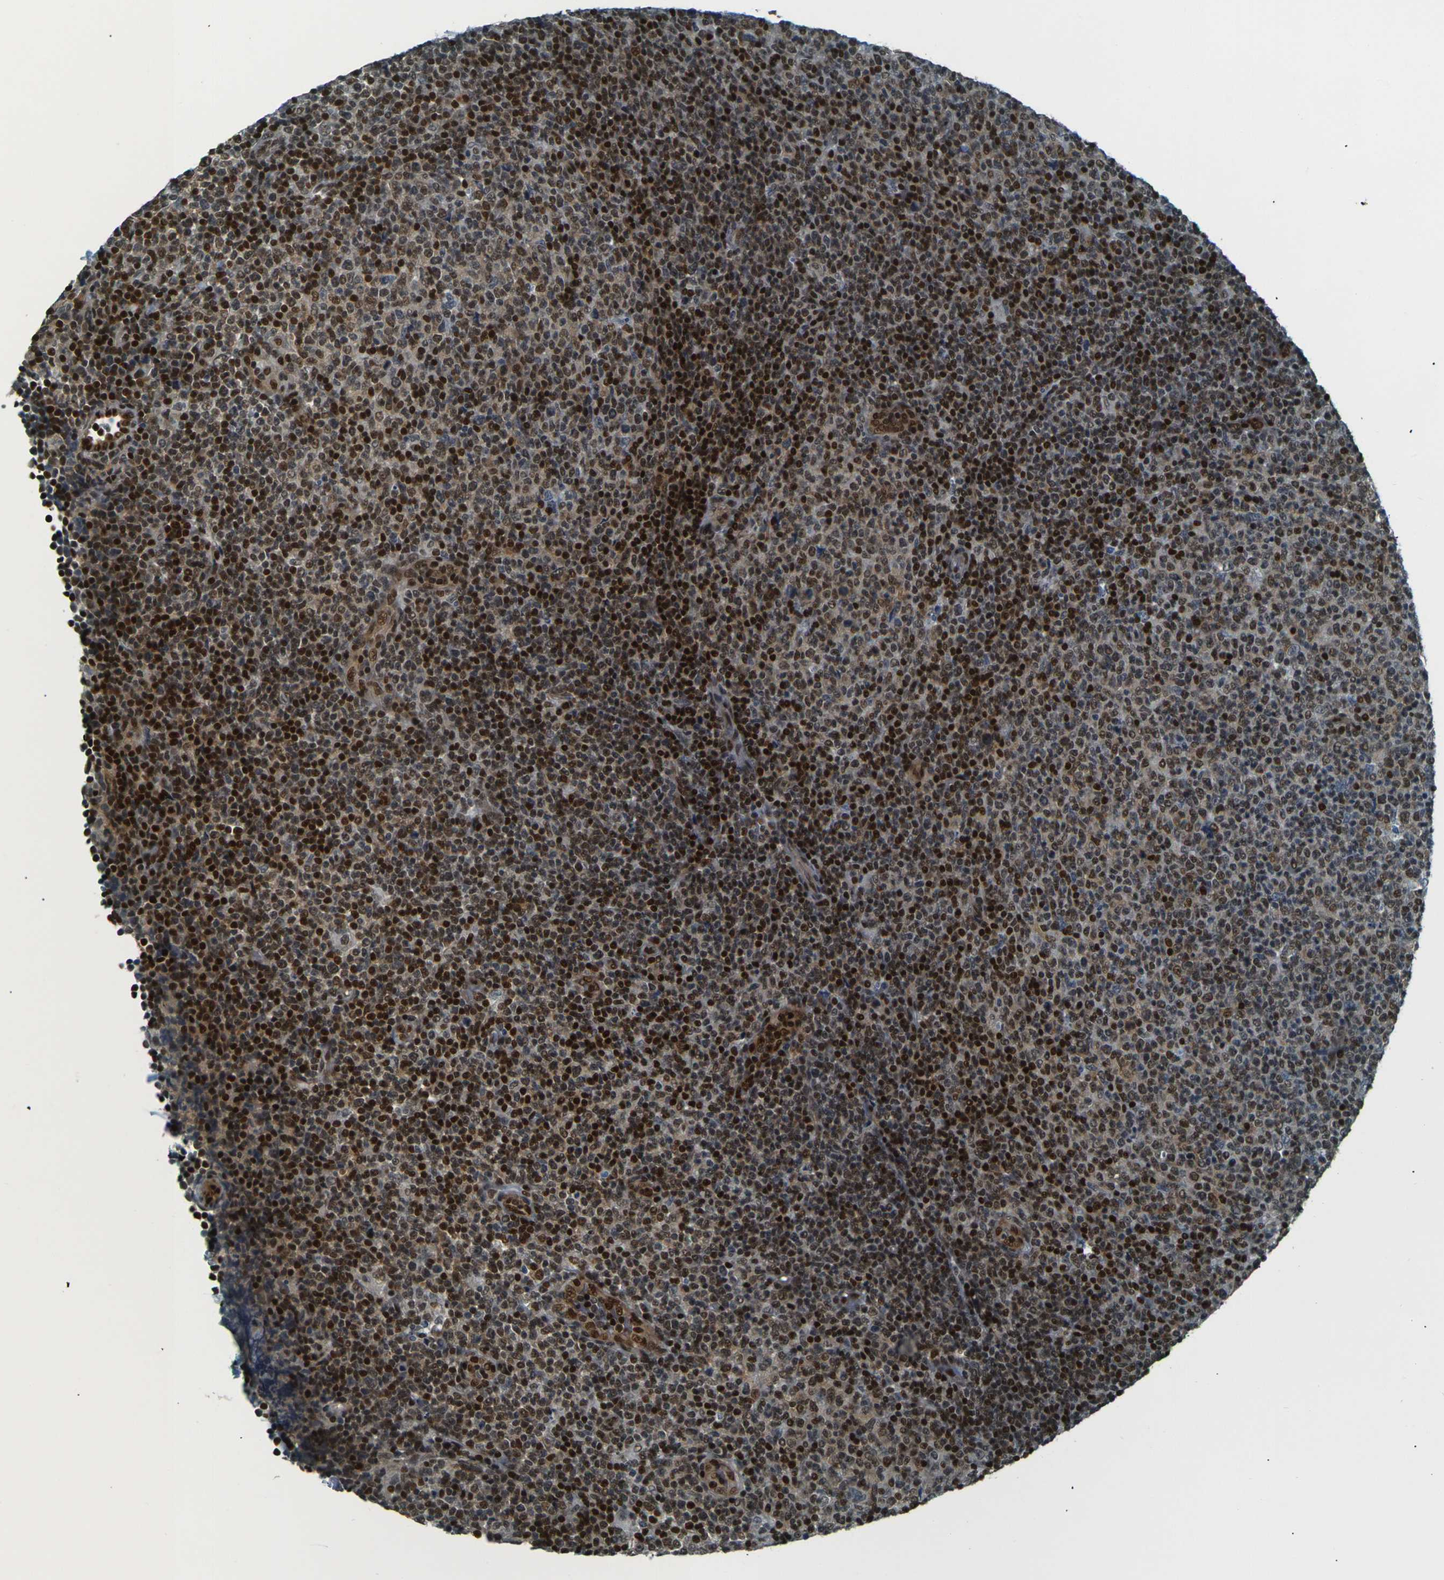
{"staining": {"intensity": "strong", "quantity": ">75%", "location": "nuclear"}, "tissue": "lymphoma", "cell_type": "Tumor cells", "image_type": "cancer", "snomed": [{"axis": "morphology", "description": "Malignant lymphoma, non-Hodgkin's type, Low grade"}, {"axis": "topography", "description": "Lymph node"}], "caption": "Immunohistochemical staining of lymphoma displays high levels of strong nuclear protein expression in approximately >75% of tumor cells.", "gene": "NHEJ1", "patient": {"sex": "male", "age": 70}}